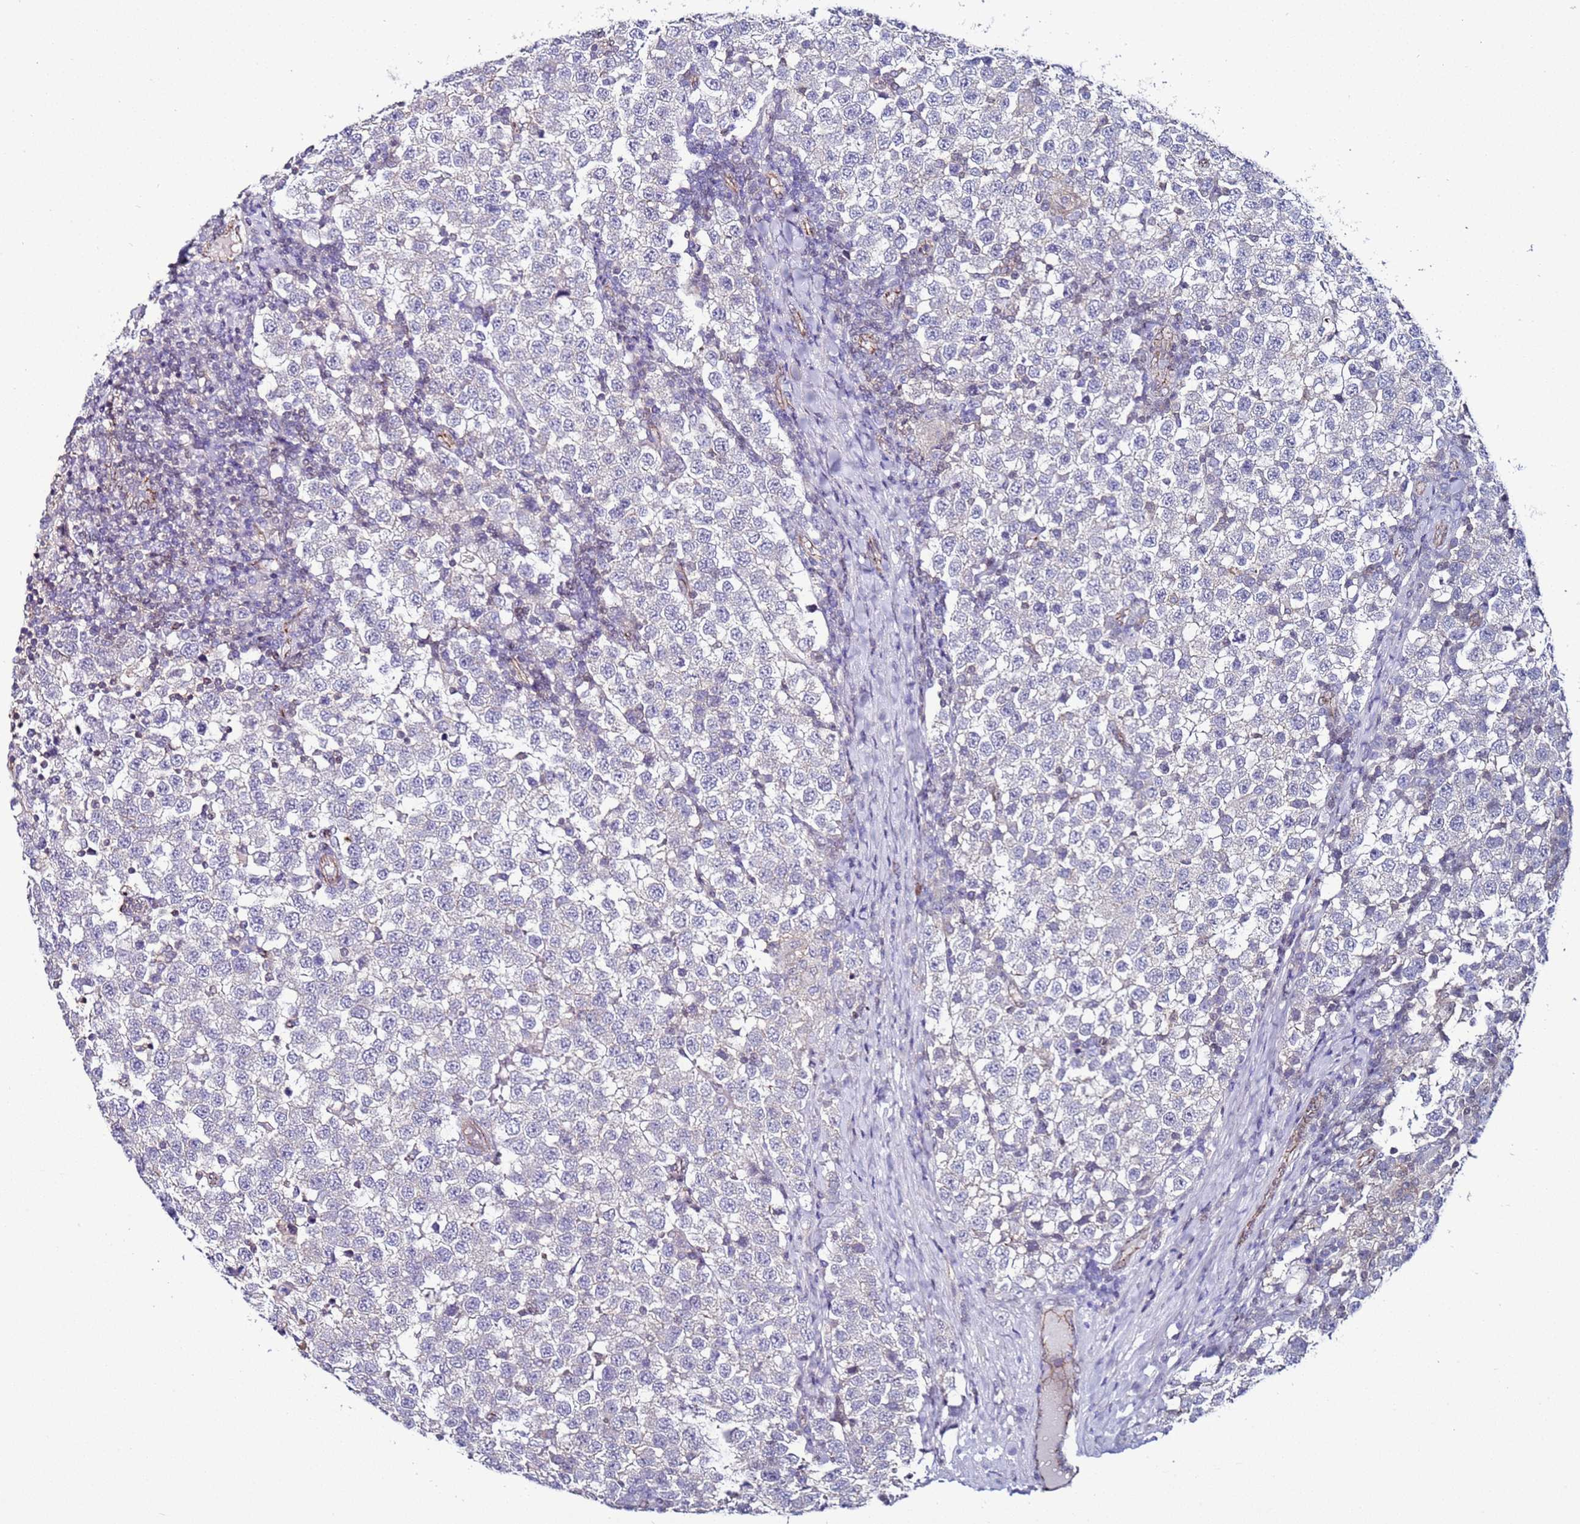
{"staining": {"intensity": "negative", "quantity": "none", "location": "none"}, "tissue": "testis cancer", "cell_type": "Tumor cells", "image_type": "cancer", "snomed": [{"axis": "morphology", "description": "Seminoma, NOS"}, {"axis": "topography", "description": "Testis"}], "caption": "Photomicrograph shows no protein expression in tumor cells of seminoma (testis) tissue.", "gene": "TENM3", "patient": {"sex": "male", "age": 34}}